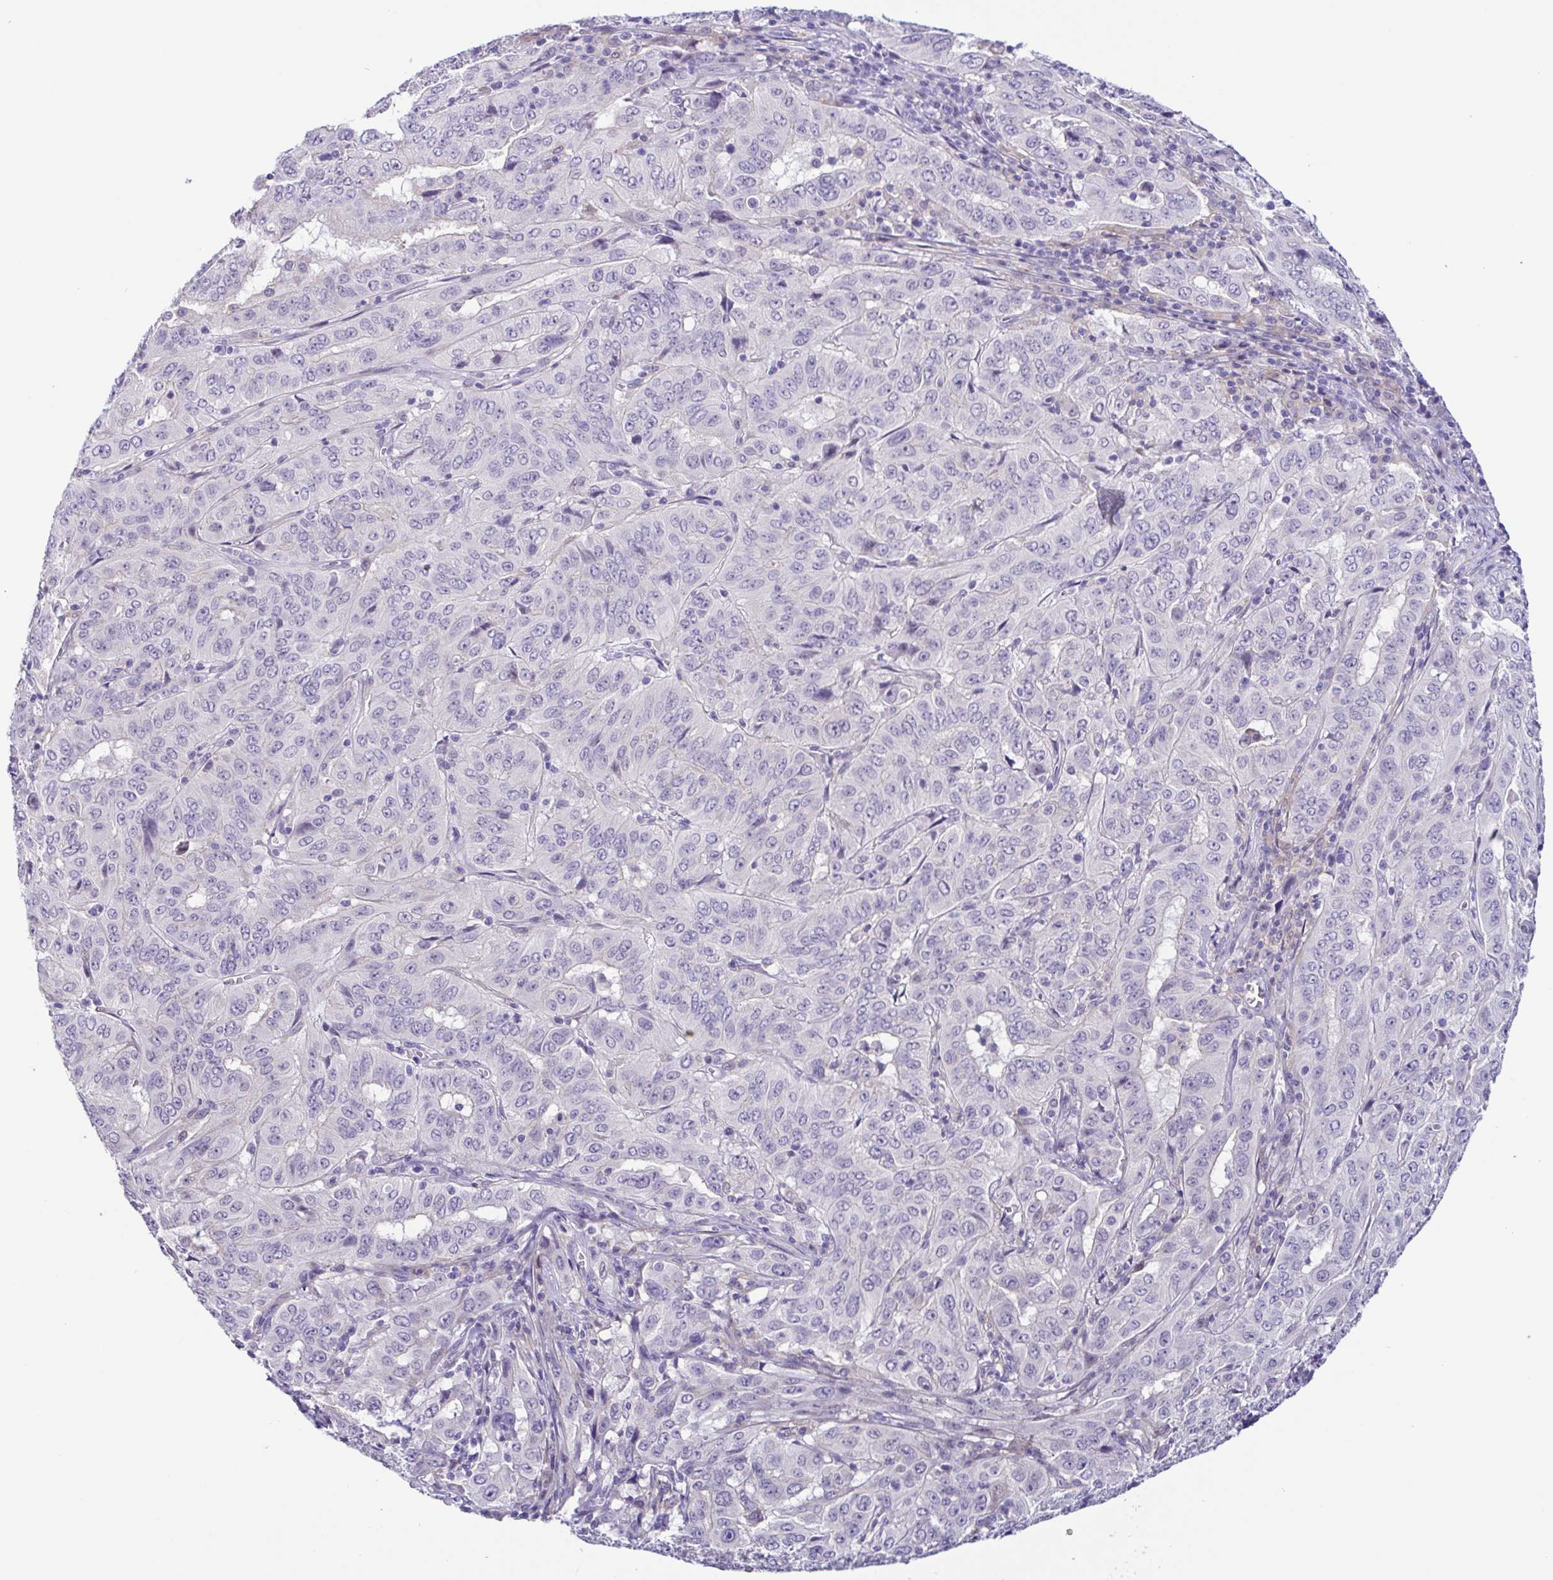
{"staining": {"intensity": "negative", "quantity": "none", "location": "none"}, "tissue": "pancreatic cancer", "cell_type": "Tumor cells", "image_type": "cancer", "snomed": [{"axis": "morphology", "description": "Adenocarcinoma, NOS"}, {"axis": "topography", "description": "Pancreas"}], "caption": "IHC micrograph of pancreatic cancer stained for a protein (brown), which displays no expression in tumor cells.", "gene": "TERT", "patient": {"sex": "male", "age": 63}}